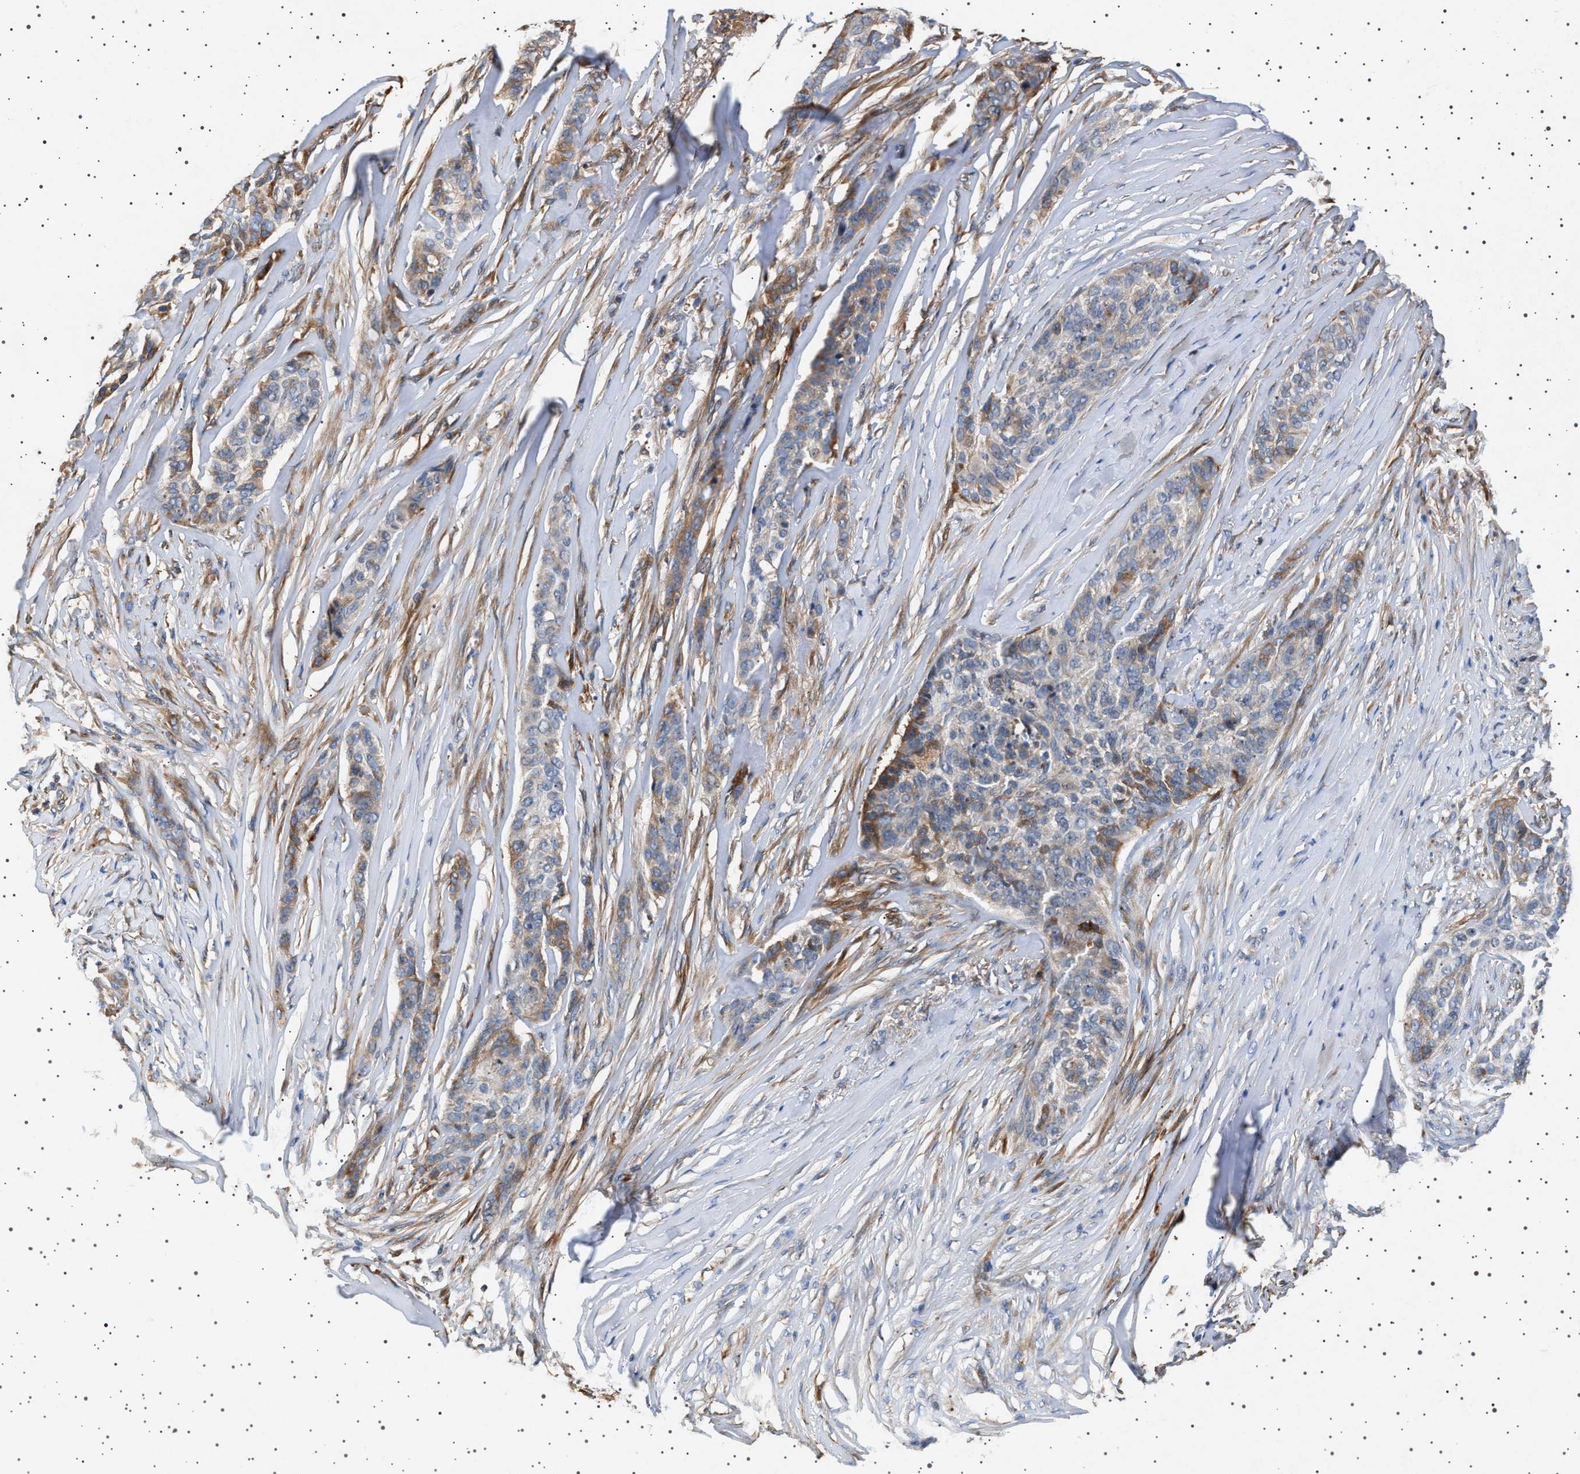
{"staining": {"intensity": "weak", "quantity": "25%-75%", "location": "cytoplasmic/membranous"}, "tissue": "skin cancer", "cell_type": "Tumor cells", "image_type": "cancer", "snomed": [{"axis": "morphology", "description": "Basal cell carcinoma"}, {"axis": "topography", "description": "Skin"}], "caption": "DAB (3,3'-diaminobenzidine) immunohistochemical staining of human skin cancer reveals weak cytoplasmic/membranous protein positivity in about 25%-75% of tumor cells.", "gene": "FICD", "patient": {"sex": "male", "age": 85}}